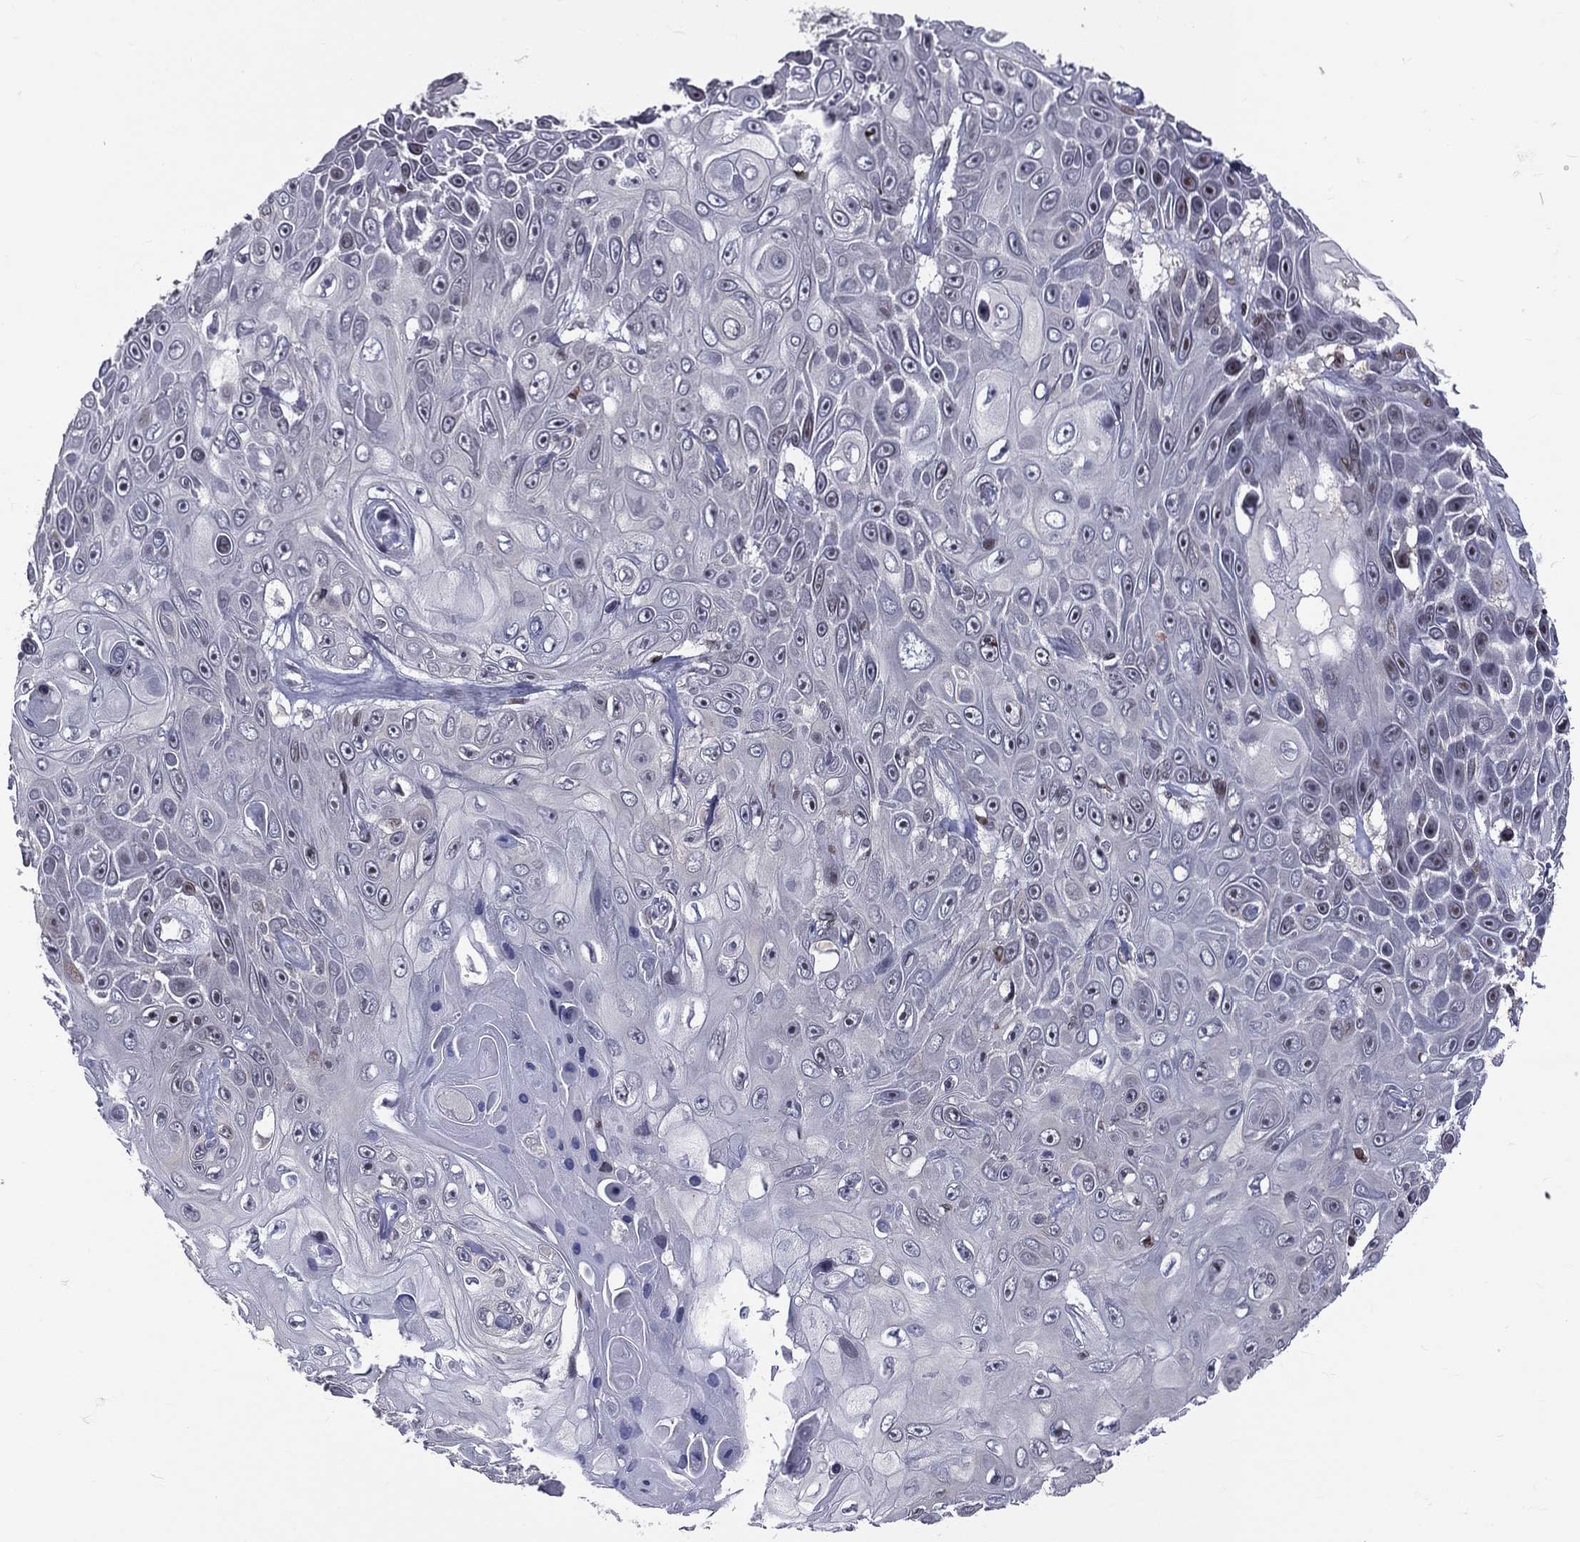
{"staining": {"intensity": "negative", "quantity": "none", "location": "none"}, "tissue": "skin cancer", "cell_type": "Tumor cells", "image_type": "cancer", "snomed": [{"axis": "morphology", "description": "Squamous cell carcinoma, NOS"}, {"axis": "topography", "description": "Skin"}], "caption": "Skin cancer (squamous cell carcinoma) stained for a protein using immunohistochemistry displays no staining tumor cells.", "gene": "DBF4B", "patient": {"sex": "male", "age": 82}}